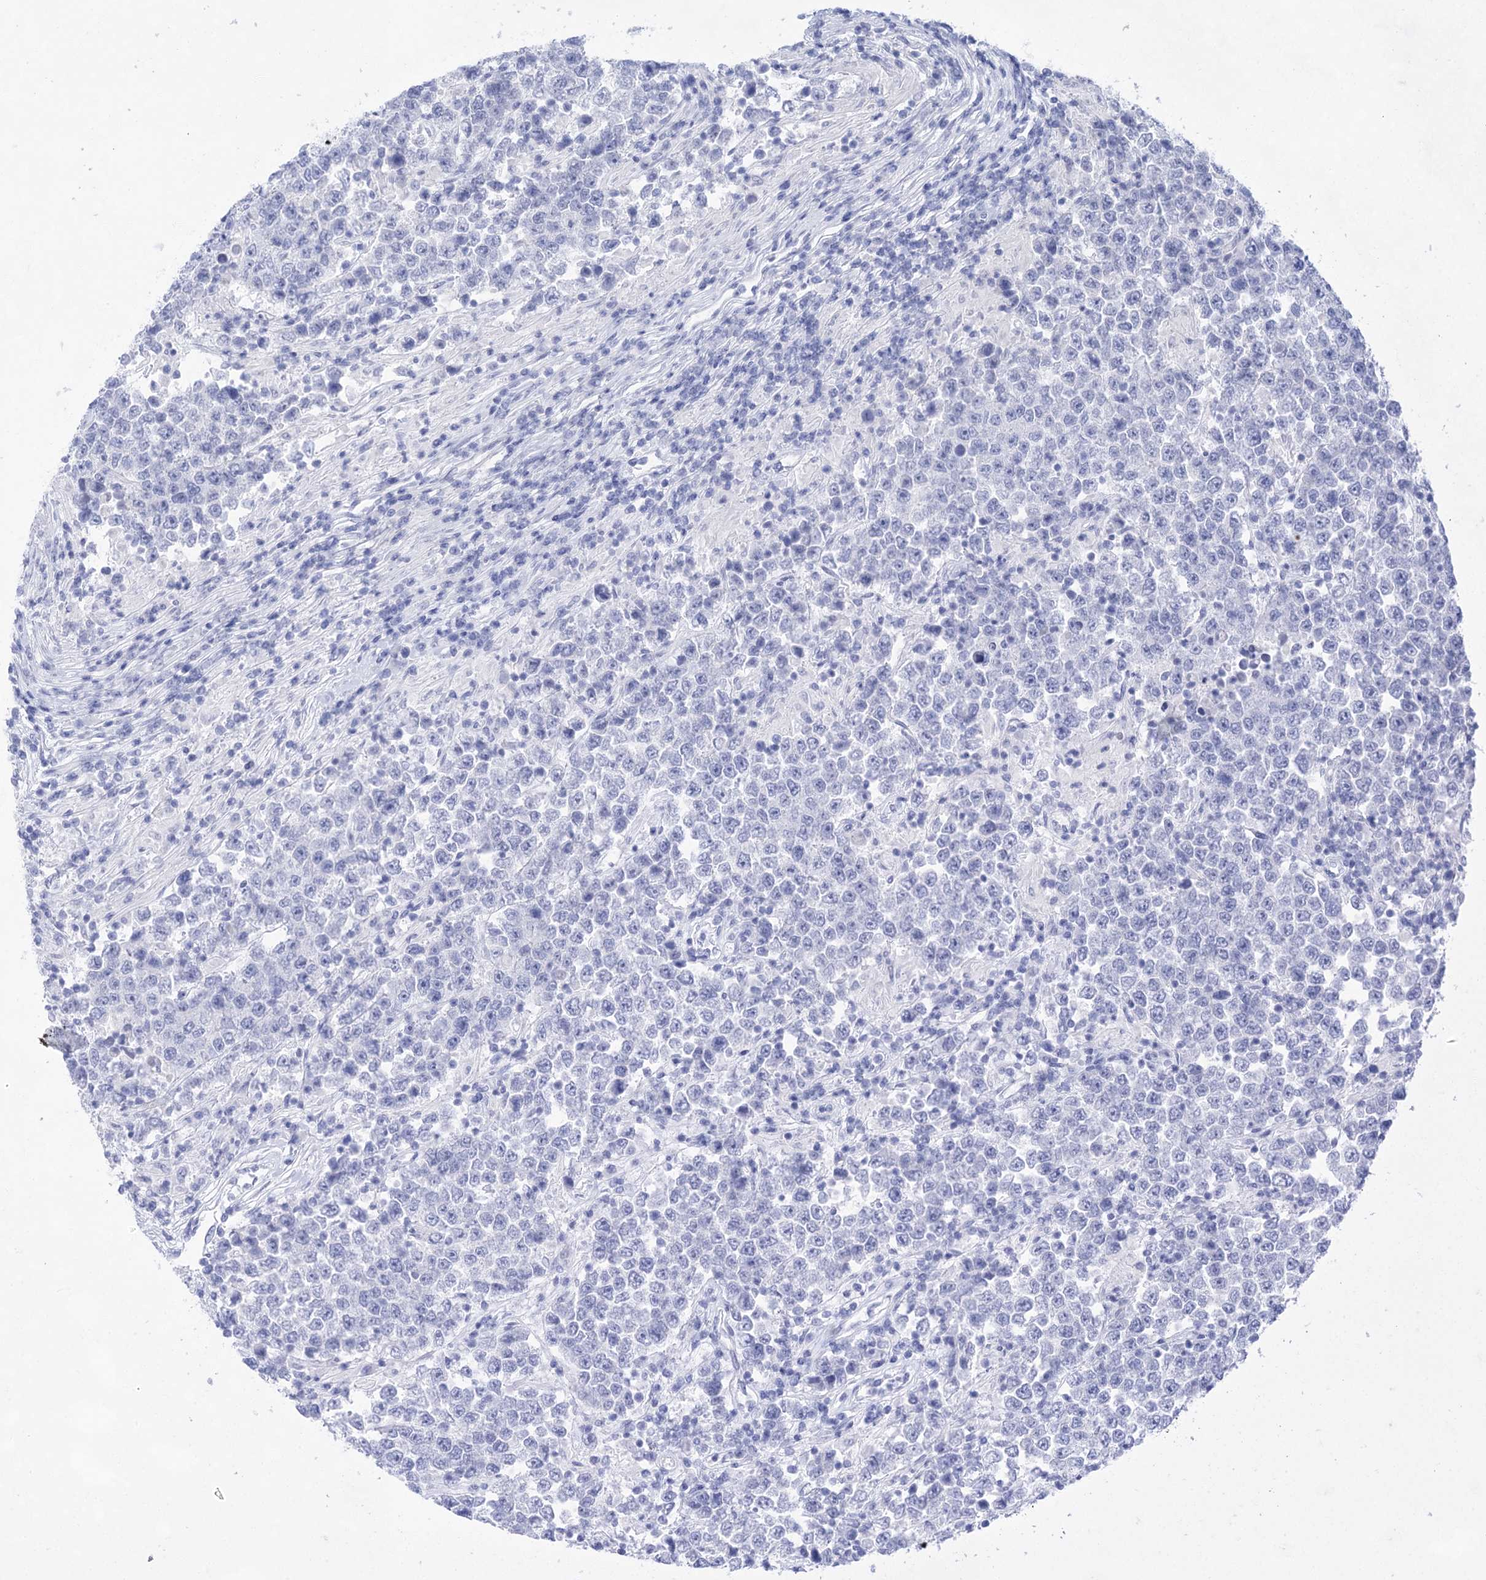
{"staining": {"intensity": "negative", "quantity": "none", "location": "none"}, "tissue": "testis cancer", "cell_type": "Tumor cells", "image_type": "cancer", "snomed": [{"axis": "morphology", "description": "Normal tissue, NOS"}, {"axis": "morphology", "description": "Urothelial carcinoma, High grade"}, {"axis": "morphology", "description": "Seminoma, NOS"}, {"axis": "morphology", "description": "Carcinoma, Embryonal, NOS"}, {"axis": "topography", "description": "Urinary bladder"}, {"axis": "topography", "description": "Testis"}], "caption": "Testis embryonal carcinoma stained for a protein using immunohistochemistry displays no staining tumor cells.", "gene": "LALBA", "patient": {"sex": "male", "age": 41}}